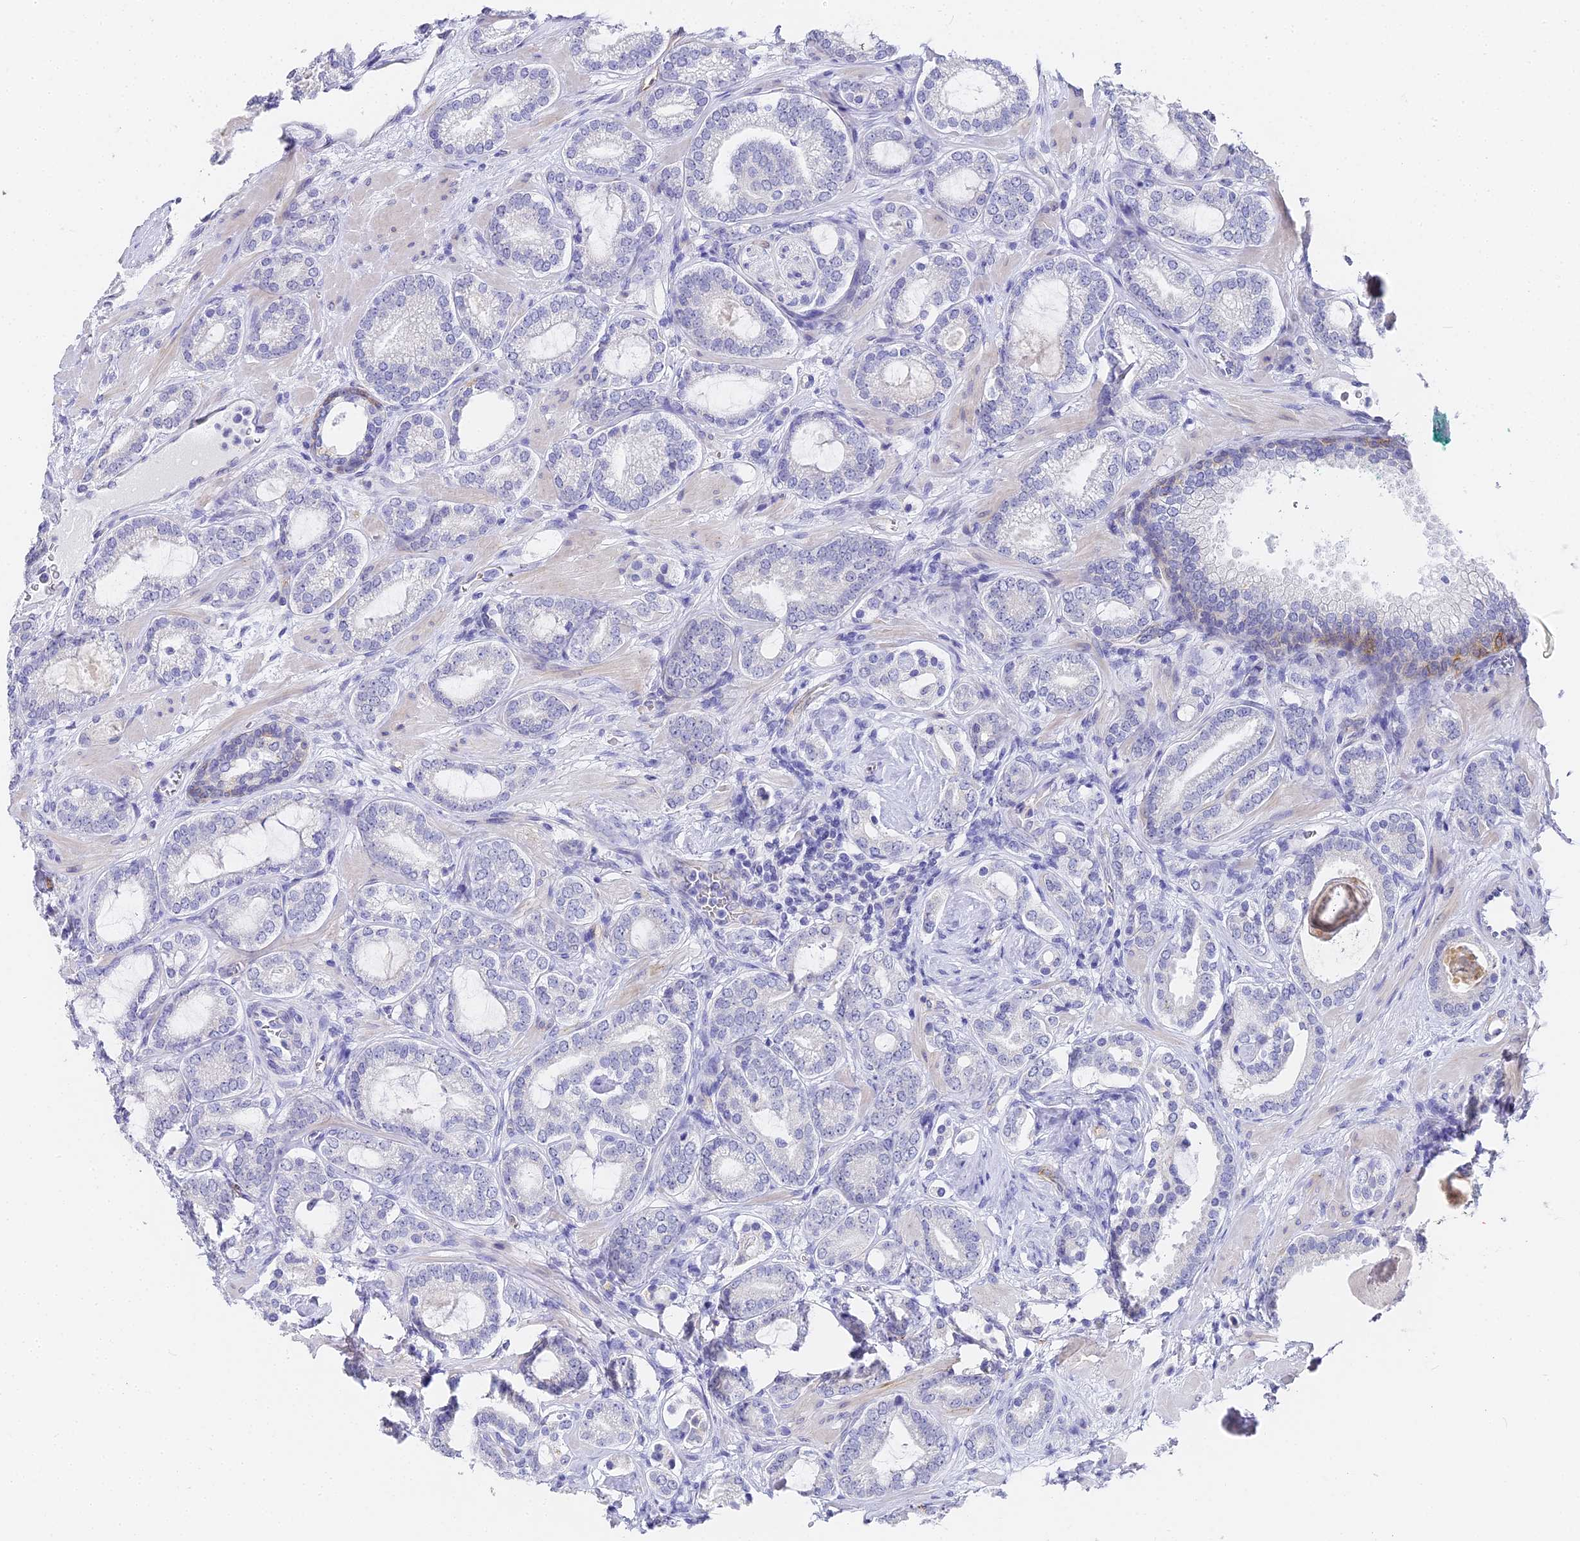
{"staining": {"intensity": "negative", "quantity": "none", "location": "none"}, "tissue": "prostate cancer", "cell_type": "Tumor cells", "image_type": "cancer", "snomed": [{"axis": "morphology", "description": "Adenocarcinoma, High grade"}, {"axis": "topography", "description": "Prostate"}], "caption": "A high-resolution micrograph shows immunohistochemistry (IHC) staining of prostate cancer (high-grade adenocarcinoma), which shows no significant positivity in tumor cells.", "gene": "GJA1", "patient": {"sex": "male", "age": 60}}